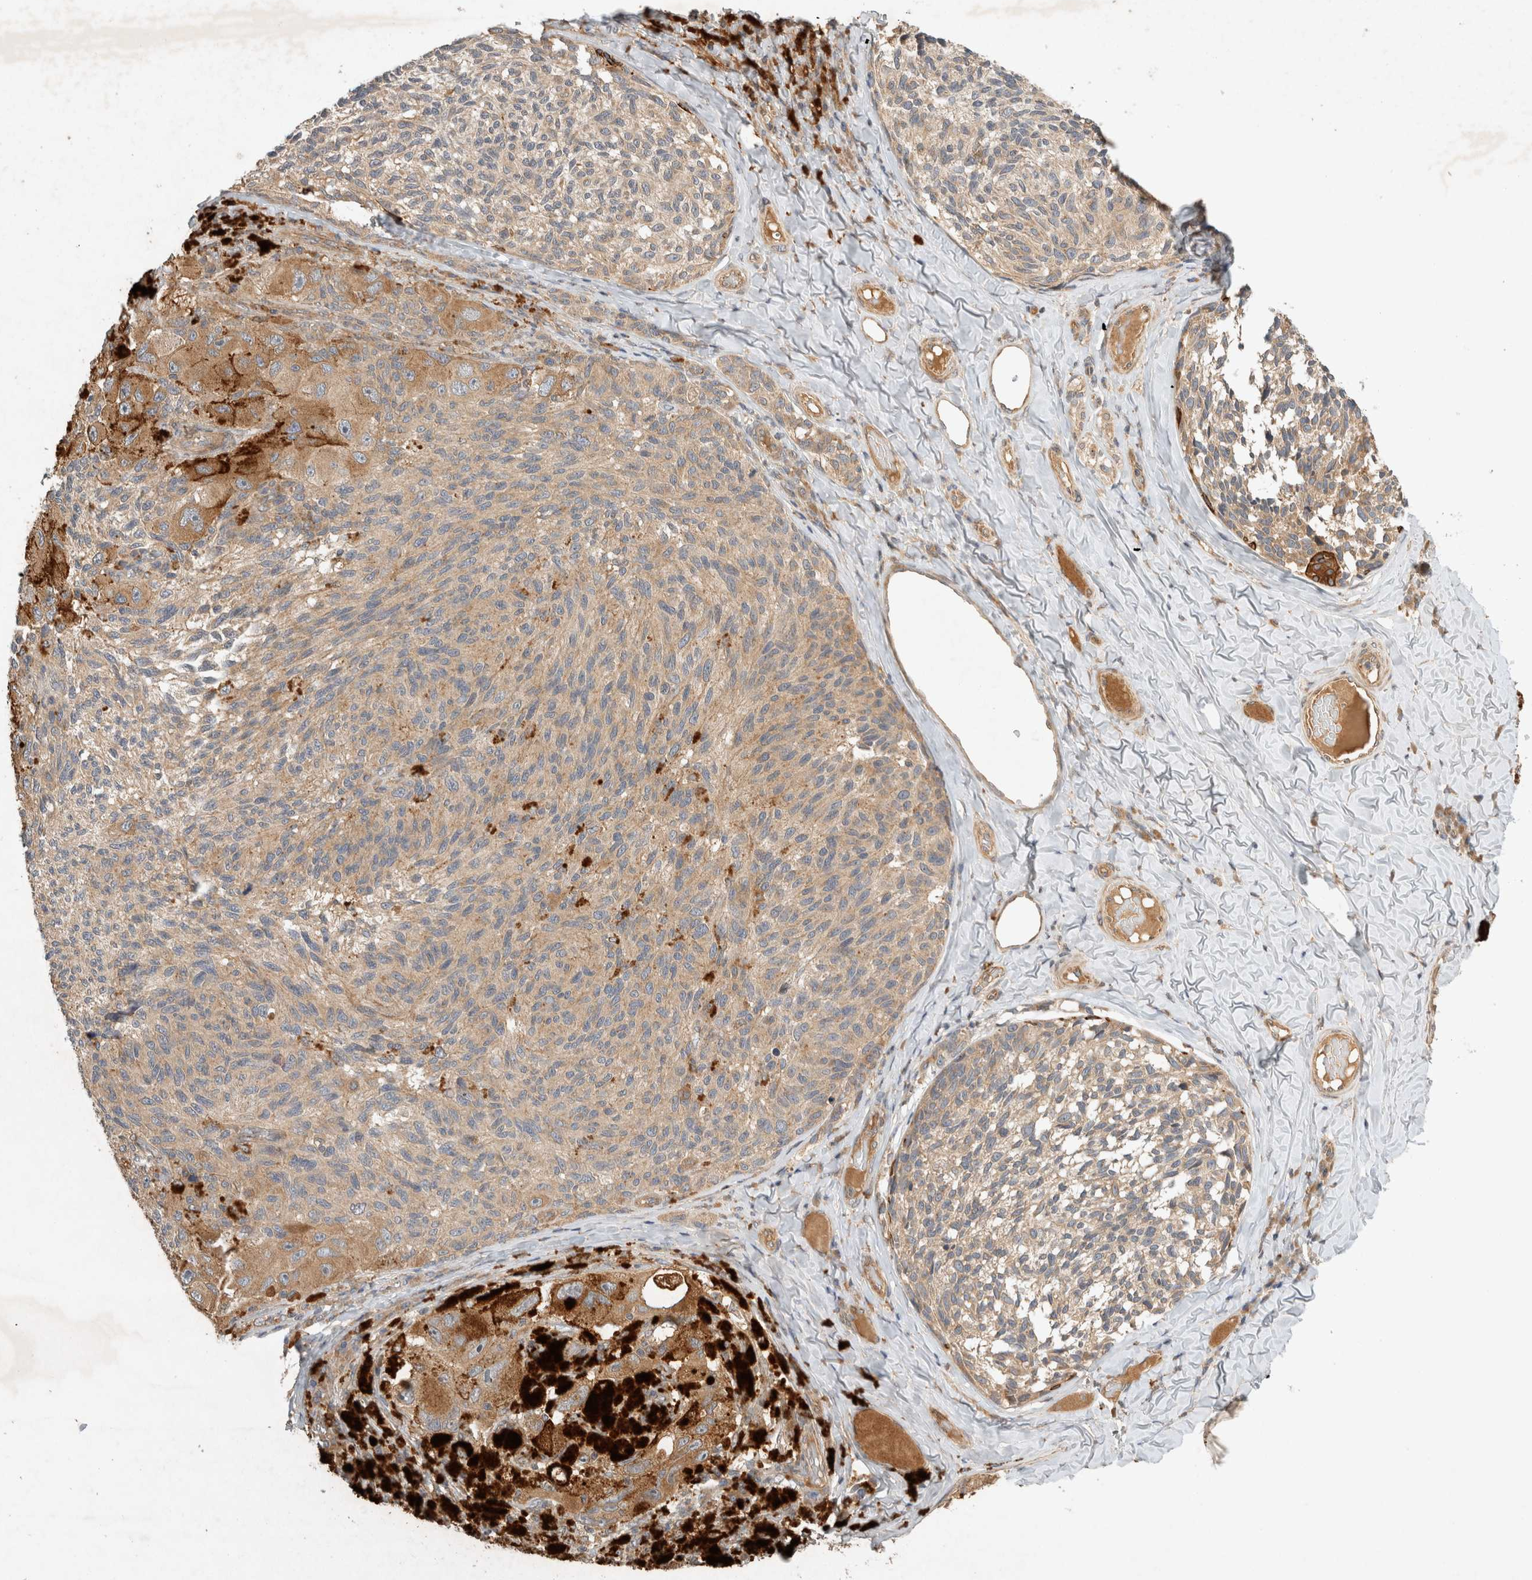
{"staining": {"intensity": "weak", "quantity": ">75%", "location": "cytoplasmic/membranous"}, "tissue": "melanoma", "cell_type": "Tumor cells", "image_type": "cancer", "snomed": [{"axis": "morphology", "description": "Malignant melanoma, NOS"}, {"axis": "topography", "description": "Skin"}], "caption": "Protein staining of melanoma tissue exhibits weak cytoplasmic/membranous expression in approximately >75% of tumor cells.", "gene": "ARMC9", "patient": {"sex": "female", "age": 73}}